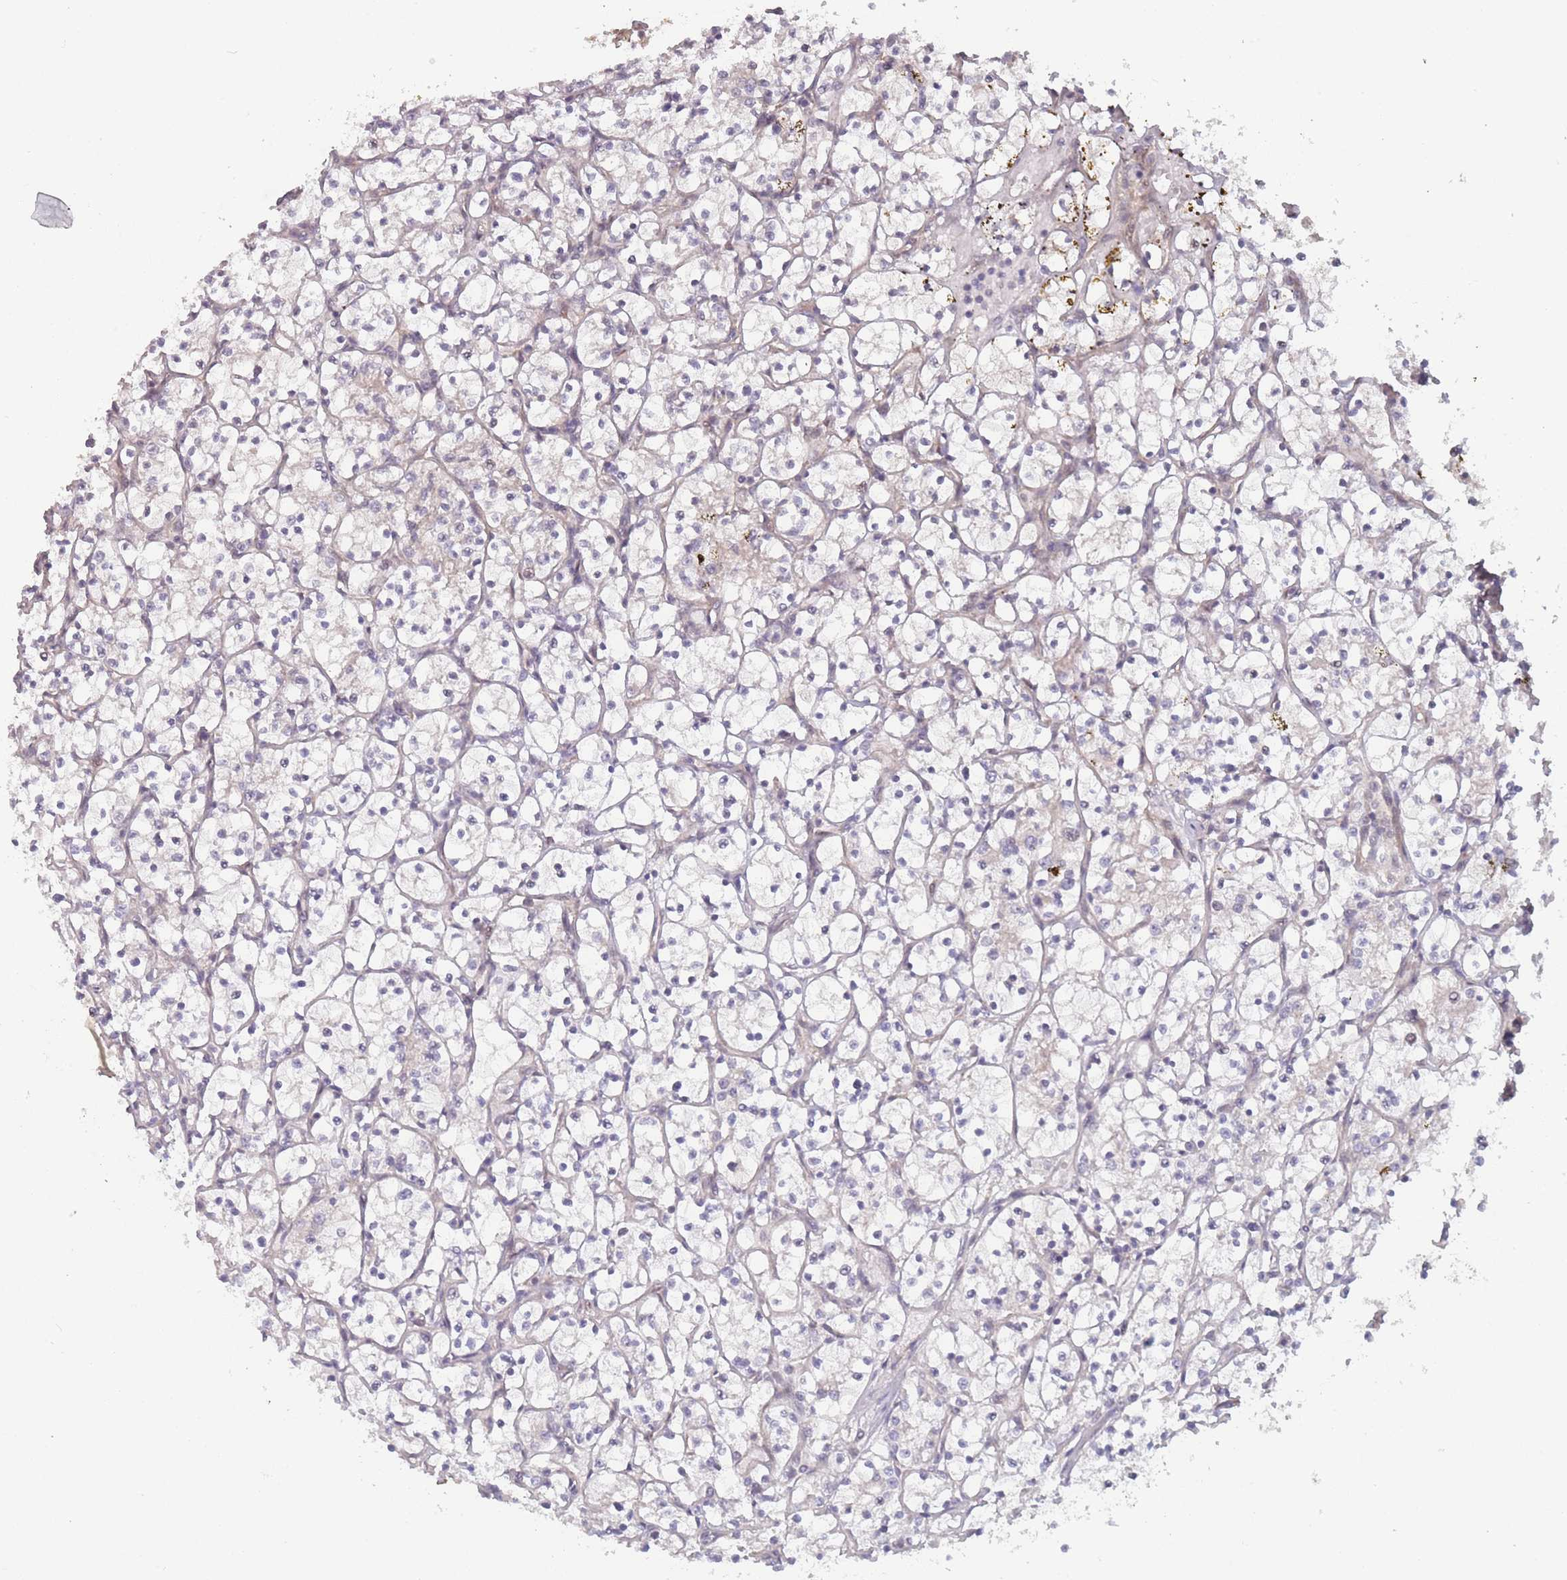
{"staining": {"intensity": "negative", "quantity": "none", "location": "none"}, "tissue": "renal cancer", "cell_type": "Tumor cells", "image_type": "cancer", "snomed": [{"axis": "morphology", "description": "Adenocarcinoma, NOS"}, {"axis": "topography", "description": "Kidney"}], "caption": "A high-resolution image shows immunohistochemistry (IHC) staining of adenocarcinoma (renal), which shows no significant positivity in tumor cells.", "gene": "RPS18", "patient": {"sex": "female", "age": 69}}